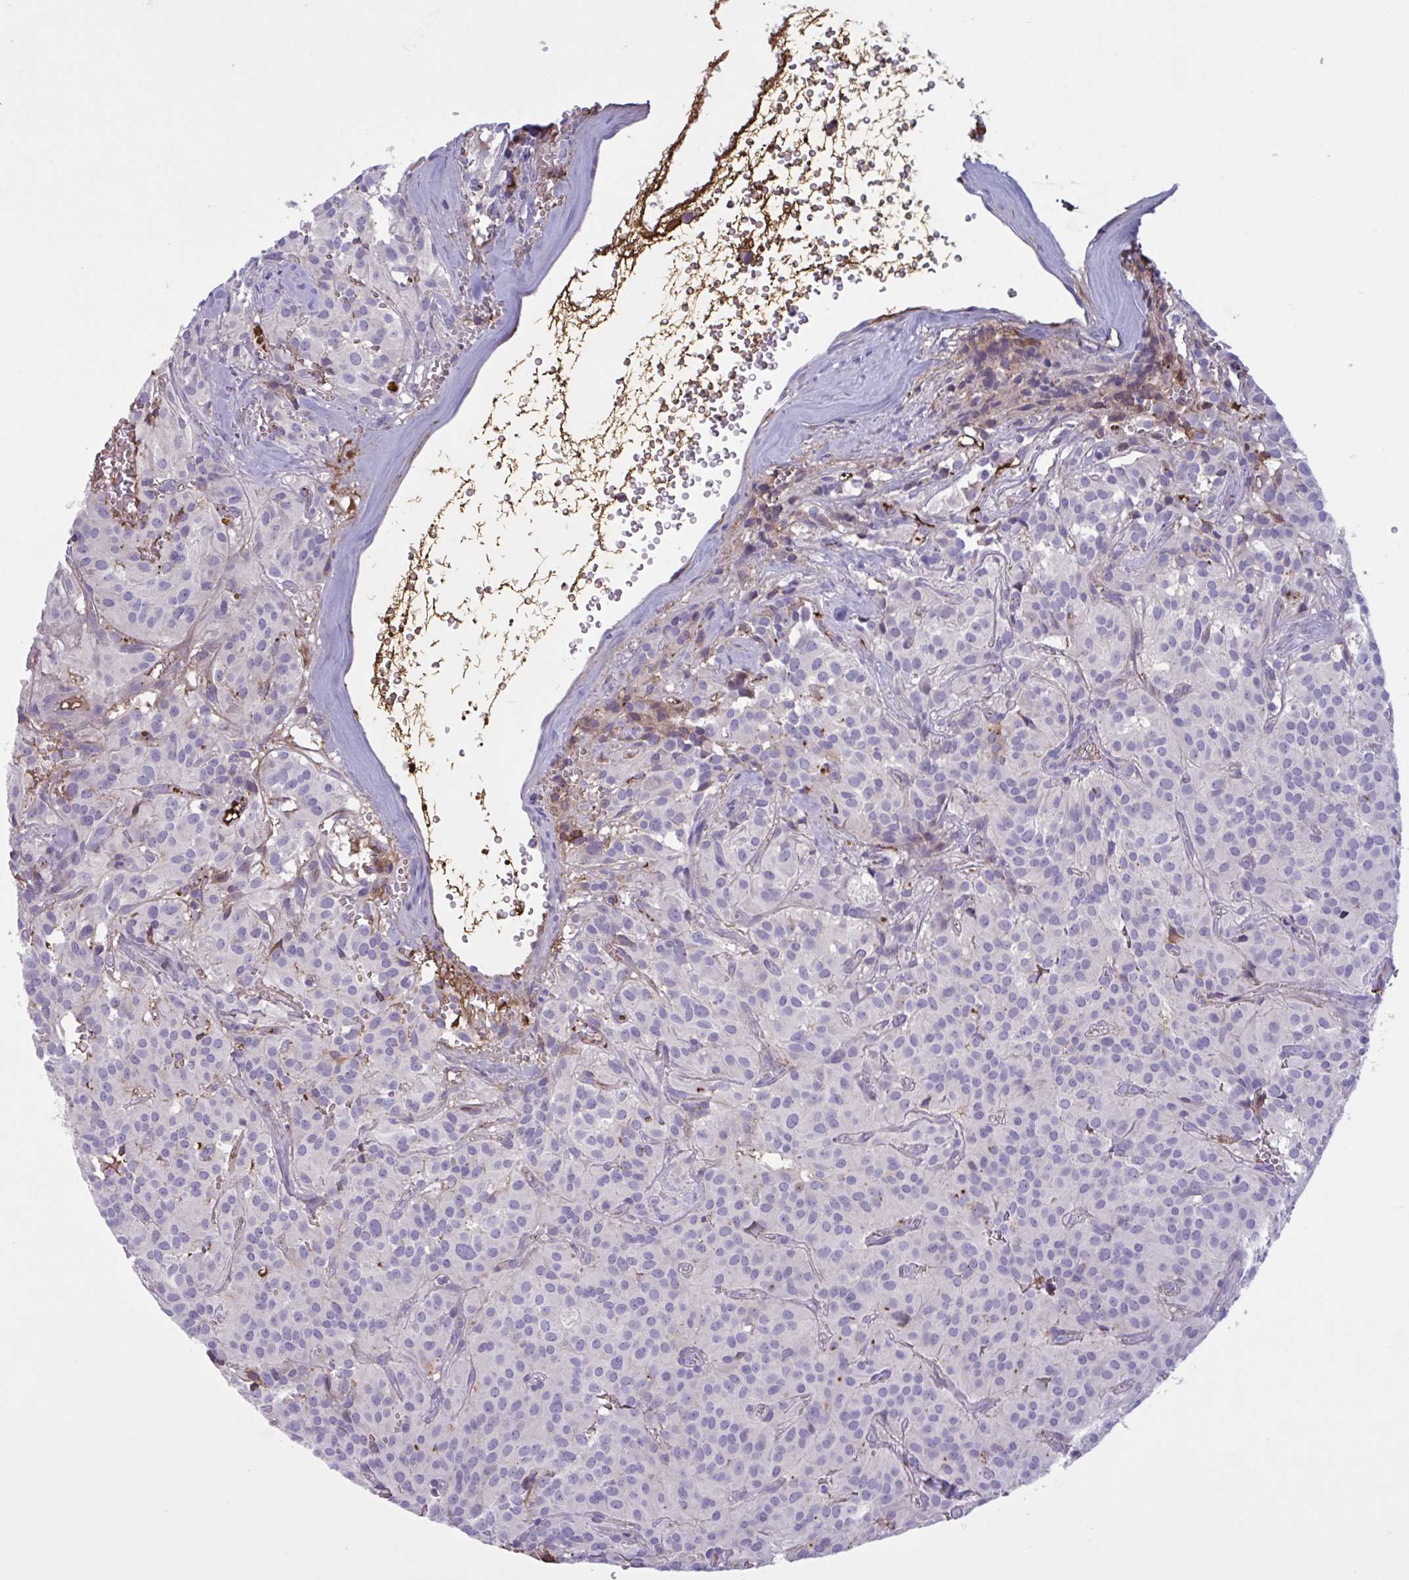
{"staining": {"intensity": "negative", "quantity": "none", "location": "none"}, "tissue": "glioma", "cell_type": "Tumor cells", "image_type": "cancer", "snomed": [{"axis": "morphology", "description": "Glioma, malignant, Low grade"}, {"axis": "topography", "description": "Brain"}], "caption": "Protein analysis of malignant glioma (low-grade) demonstrates no significant expression in tumor cells. The staining was performed using DAB (3,3'-diaminobenzidine) to visualize the protein expression in brown, while the nuclei were stained in blue with hematoxylin (Magnification: 20x).", "gene": "IL1R1", "patient": {"sex": "male", "age": 42}}